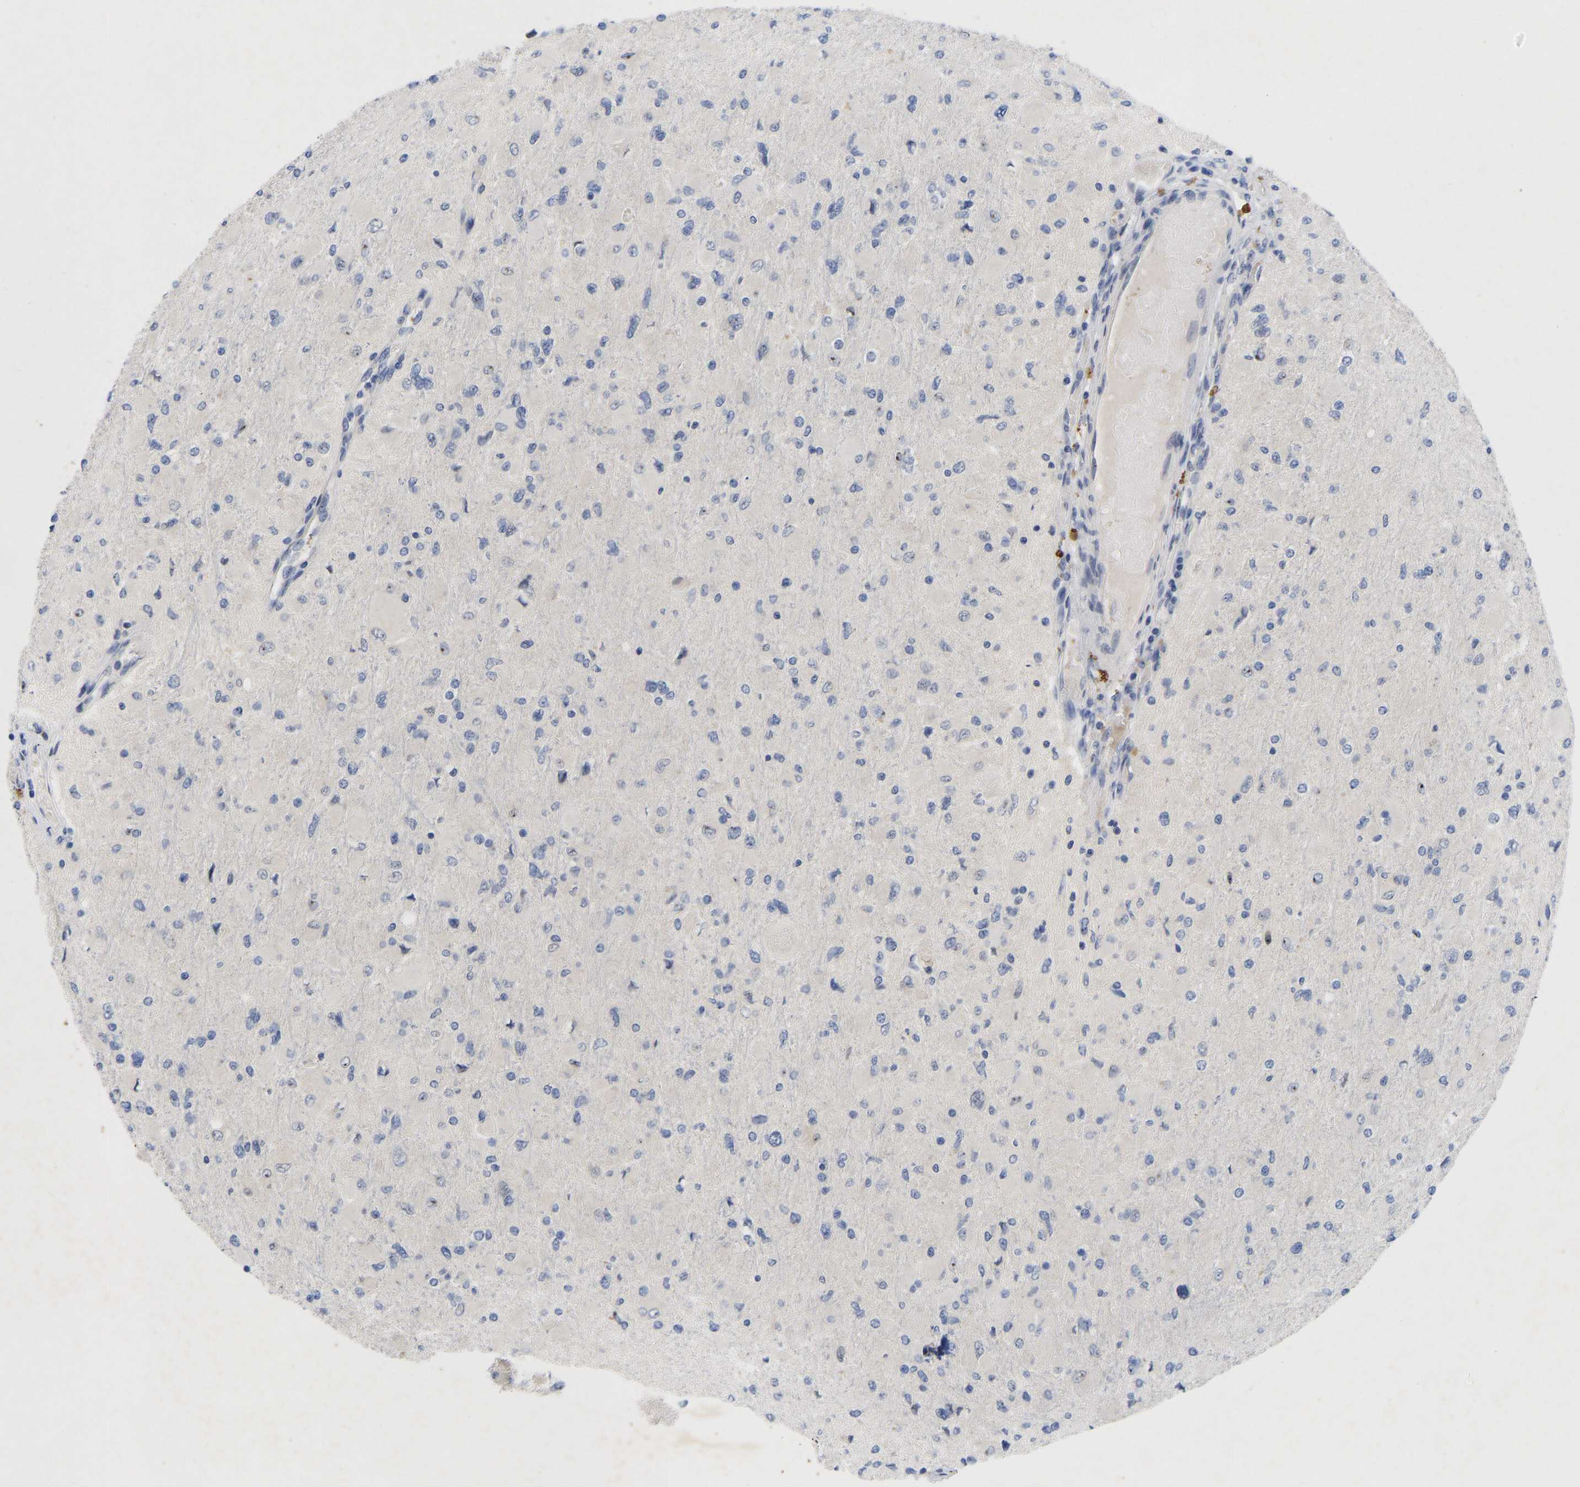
{"staining": {"intensity": "negative", "quantity": "none", "location": "none"}, "tissue": "glioma", "cell_type": "Tumor cells", "image_type": "cancer", "snomed": [{"axis": "morphology", "description": "Glioma, malignant, High grade"}, {"axis": "topography", "description": "Cerebral cortex"}], "caption": "This is a photomicrograph of IHC staining of glioma, which shows no positivity in tumor cells.", "gene": "NLE1", "patient": {"sex": "female", "age": 36}}